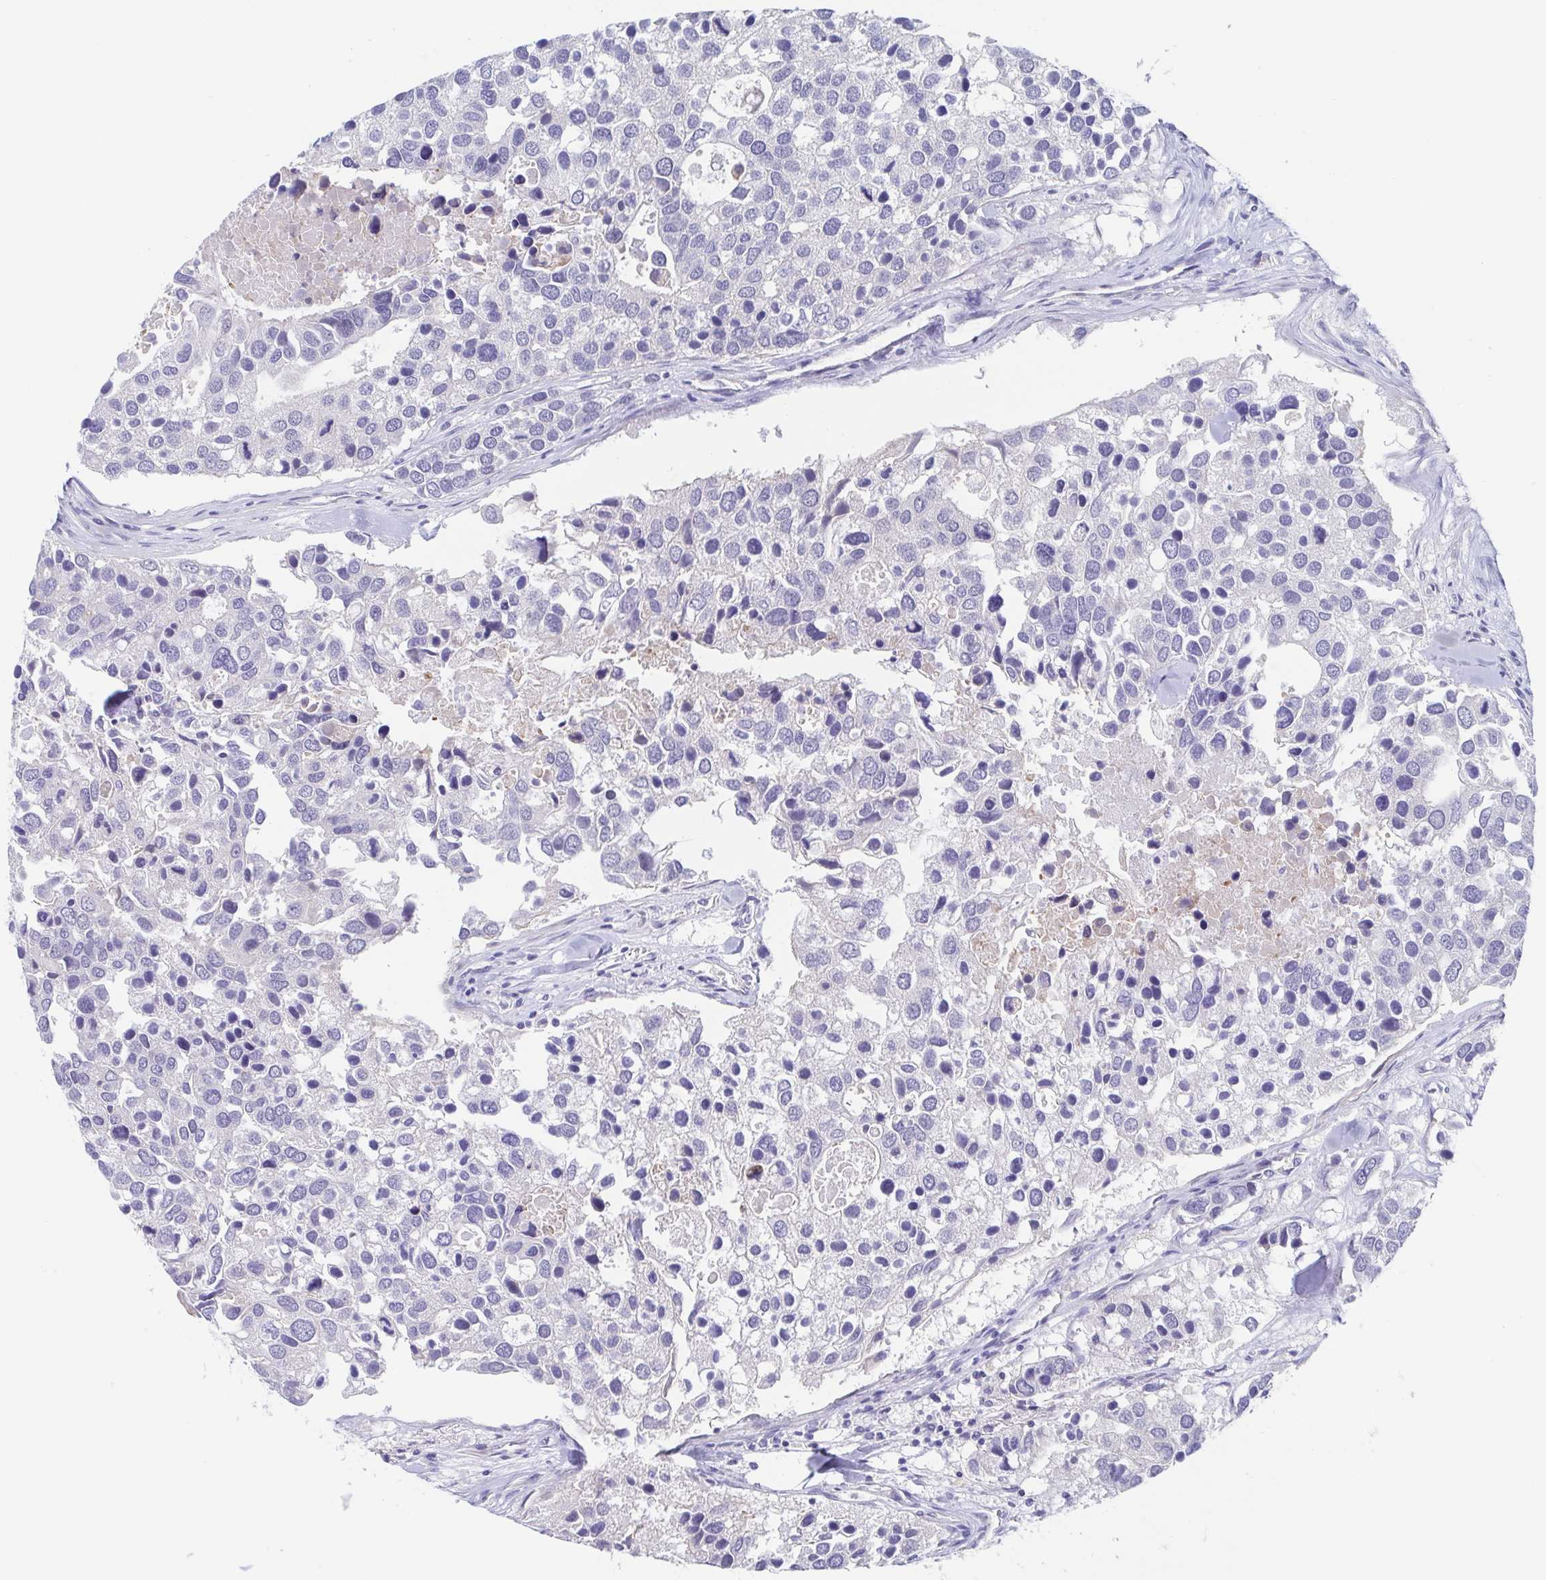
{"staining": {"intensity": "negative", "quantity": "none", "location": "none"}, "tissue": "breast cancer", "cell_type": "Tumor cells", "image_type": "cancer", "snomed": [{"axis": "morphology", "description": "Duct carcinoma"}, {"axis": "topography", "description": "Breast"}], "caption": "Tumor cells are negative for protein expression in human breast cancer (invasive ductal carcinoma).", "gene": "TEX12", "patient": {"sex": "female", "age": 83}}